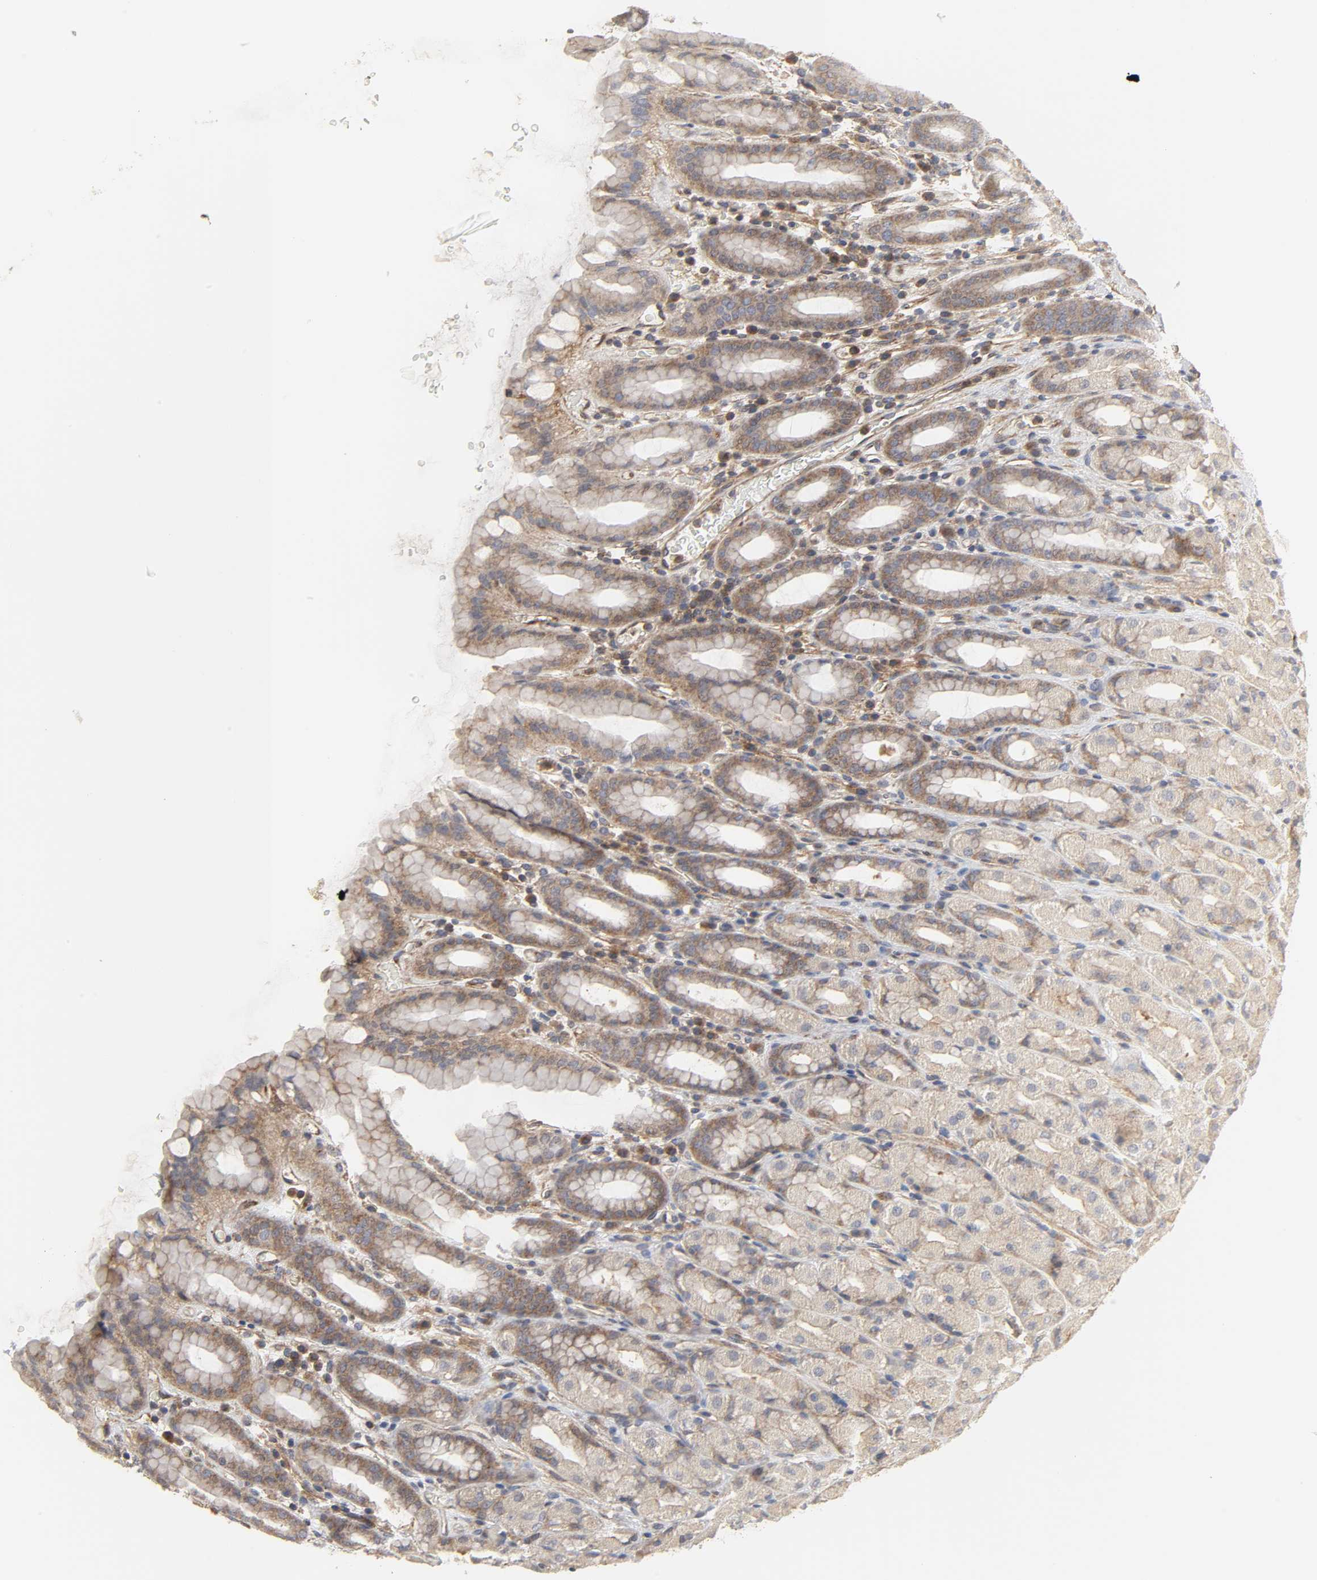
{"staining": {"intensity": "moderate", "quantity": ">75%", "location": "cytoplasmic/membranous"}, "tissue": "stomach", "cell_type": "Glandular cells", "image_type": "normal", "snomed": [{"axis": "morphology", "description": "Normal tissue, NOS"}, {"axis": "topography", "description": "Stomach, upper"}], "caption": "DAB immunohistochemical staining of unremarkable stomach reveals moderate cytoplasmic/membranous protein staining in approximately >75% of glandular cells. (DAB IHC, brown staining for protein, blue staining for nuclei).", "gene": "SH3GLB1", "patient": {"sex": "male", "age": 68}}